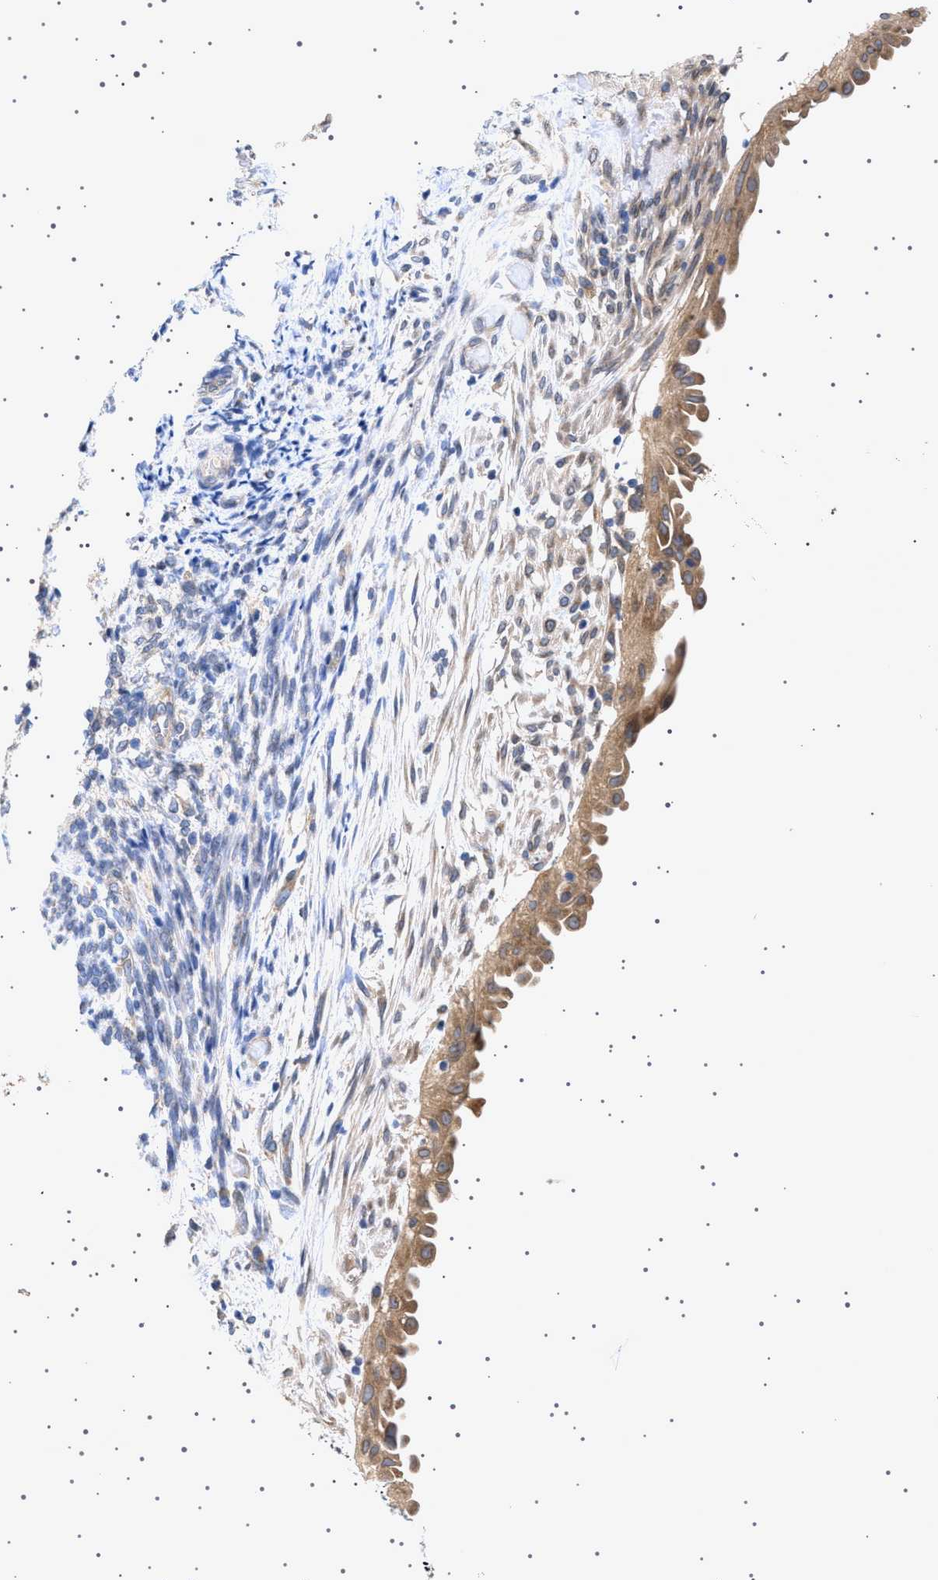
{"staining": {"intensity": "moderate", "quantity": ">75%", "location": "cytoplasmic/membranous"}, "tissue": "endometrial cancer", "cell_type": "Tumor cells", "image_type": "cancer", "snomed": [{"axis": "morphology", "description": "Adenocarcinoma, NOS"}, {"axis": "topography", "description": "Endometrium"}], "caption": "Protein expression analysis of adenocarcinoma (endometrial) exhibits moderate cytoplasmic/membranous expression in about >75% of tumor cells.", "gene": "NUP93", "patient": {"sex": "female", "age": 58}}